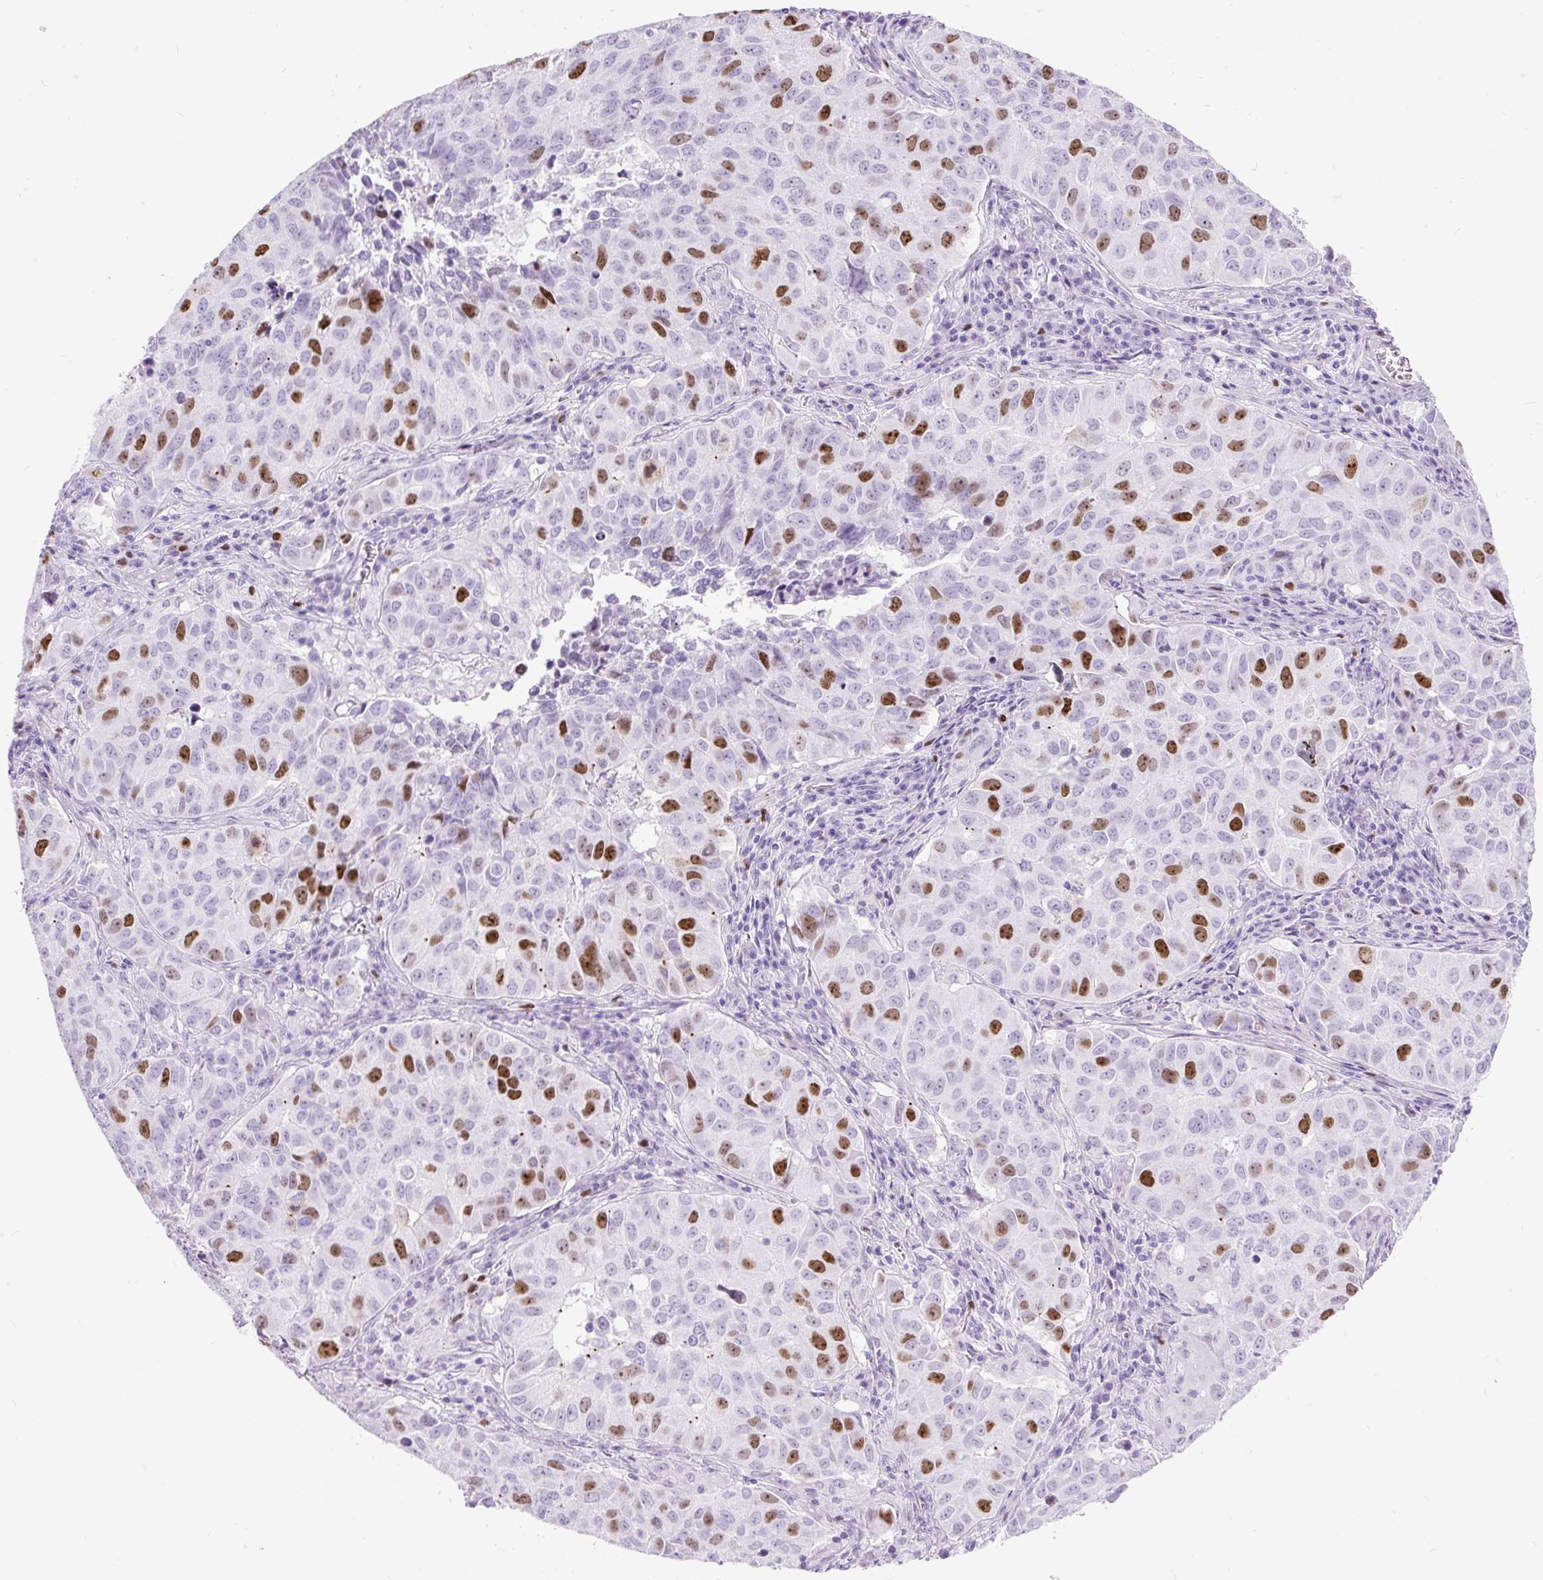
{"staining": {"intensity": "strong", "quantity": "25%-75%", "location": "nuclear"}, "tissue": "lung cancer", "cell_type": "Tumor cells", "image_type": "cancer", "snomed": [{"axis": "morphology", "description": "Adenocarcinoma, NOS"}, {"axis": "topography", "description": "Lung"}], "caption": "Protein expression analysis of lung cancer (adenocarcinoma) exhibits strong nuclear staining in about 25%-75% of tumor cells.", "gene": "RACGAP1", "patient": {"sex": "female", "age": 50}}